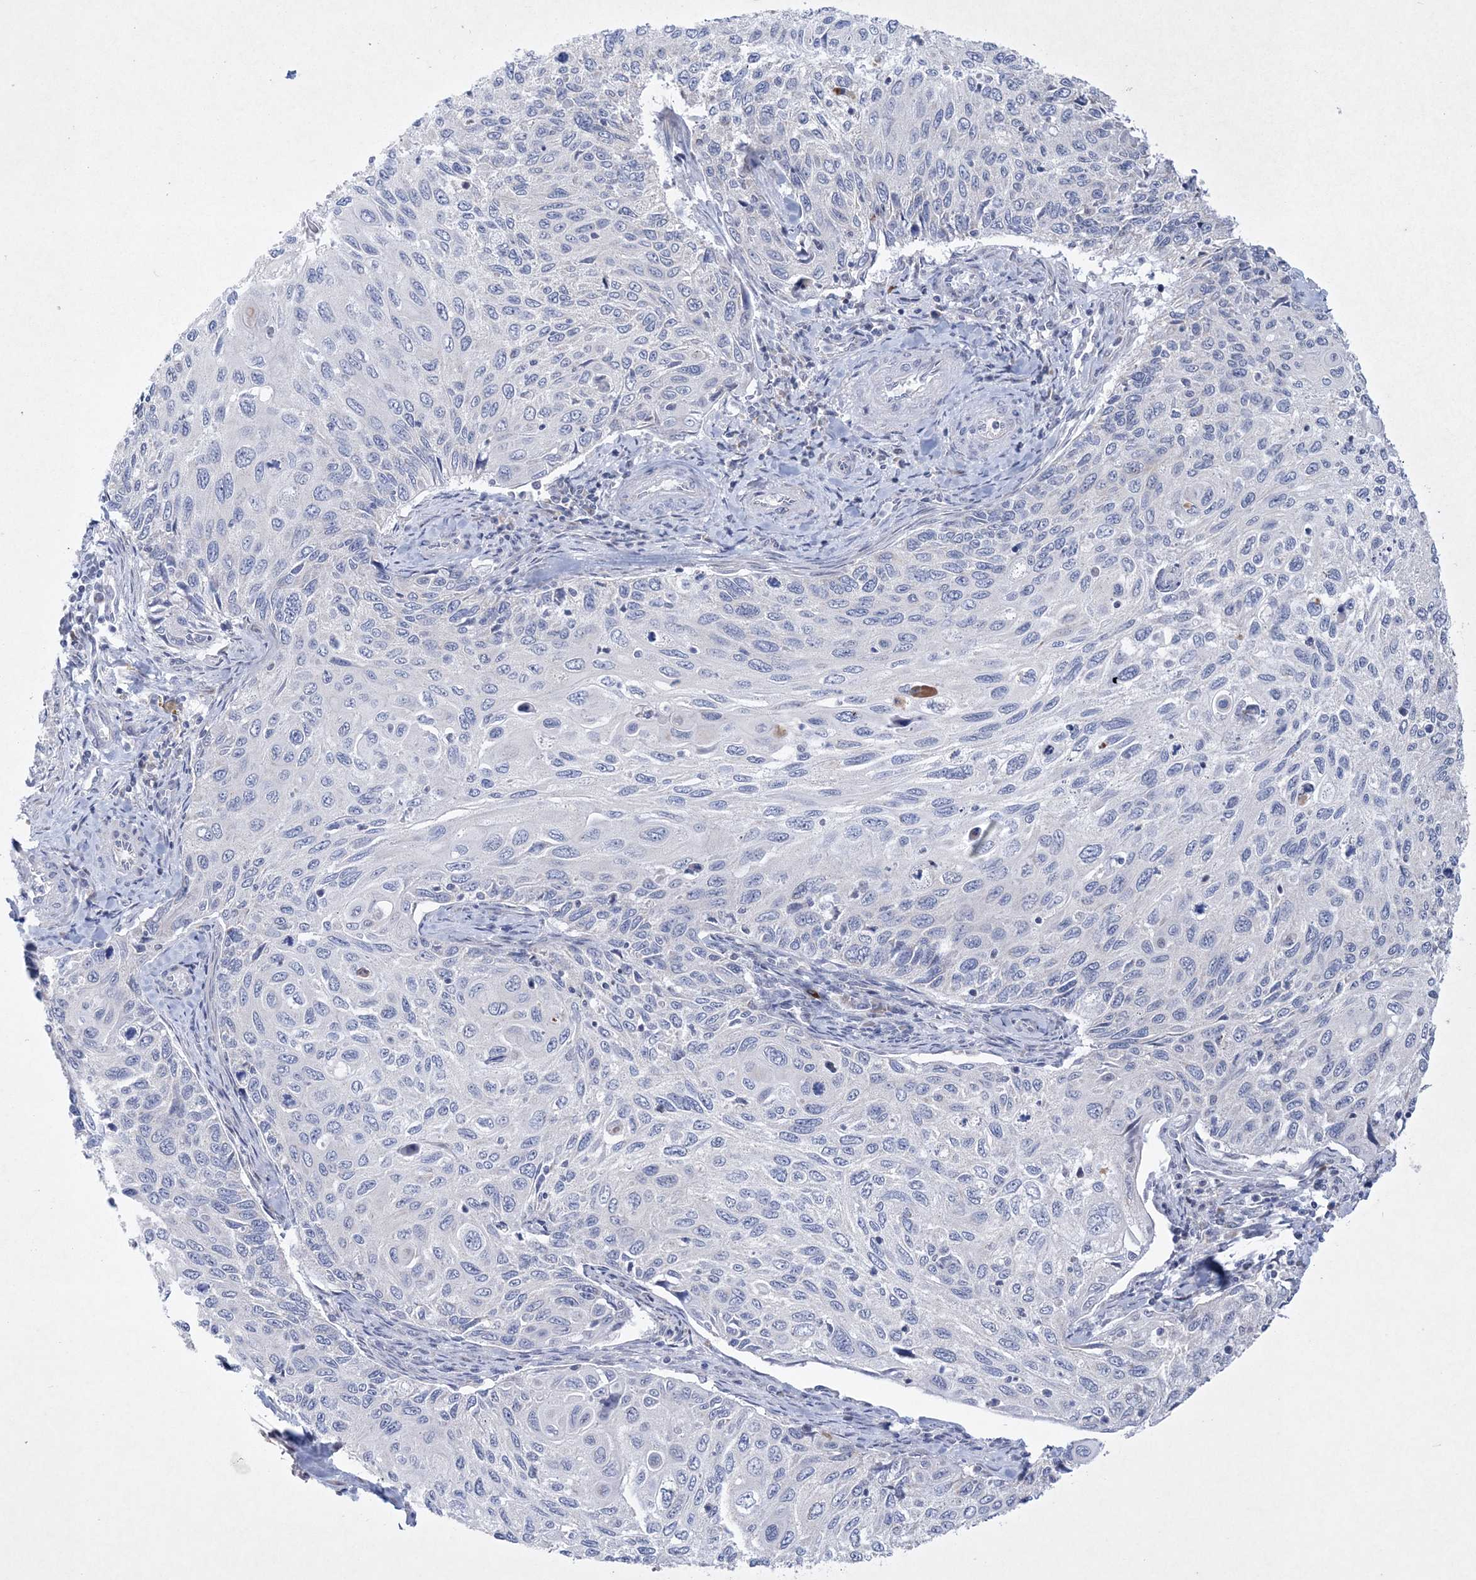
{"staining": {"intensity": "negative", "quantity": "none", "location": "none"}, "tissue": "cervical cancer", "cell_type": "Tumor cells", "image_type": "cancer", "snomed": [{"axis": "morphology", "description": "Squamous cell carcinoma, NOS"}, {"axis": "topography", "description": "Cervix"}], "caption": "This is an IHC micrograph of cervical cancer. There is no staining in tumor cells.", "gene": "CES4A", "patient": {"sex": "female", "age": 70}}